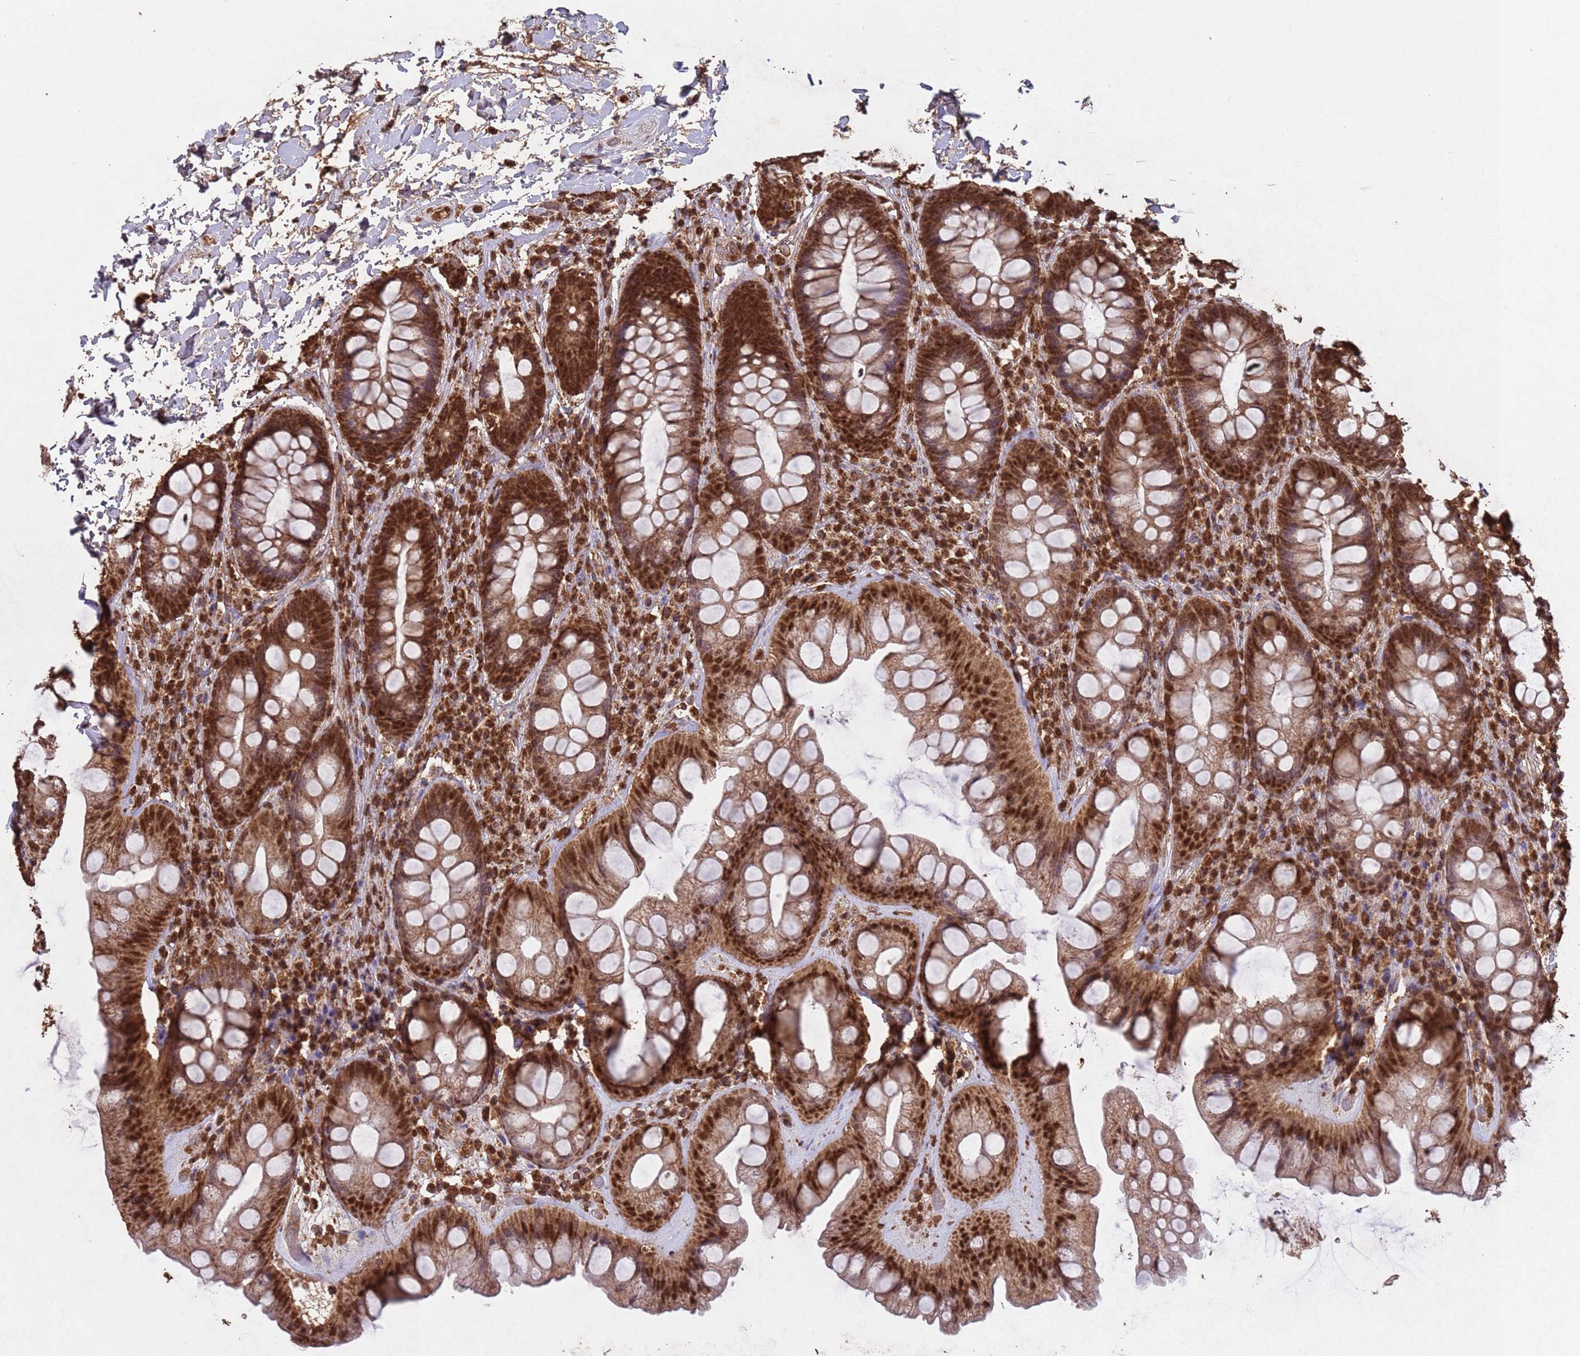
{"staining": {"intensity": "strong", "quantity": ">75%", "location": "cytoplasmic/membranous,nuclear"}, "tissue": "rectum", "cell_type": "Glandular cells", "image_type": "normal", "snomed": [{"axis": "morphology", "description": "Normal tissue, NOS"}, {"axis": "topography", "description": "Rectum"}], "caption": "The photomicrograph displays immunohistochemical staining of normal rectum. There is strong cytoplasmic/membranous,nuclear expression is present in about >75% of glandular cells. (DAB (3,3'-diaminobenzidine) IHC with brightfield microscopy, high magnification).", "gene": "HDAC10", "patient": {"sex": "male", "age": 74}}